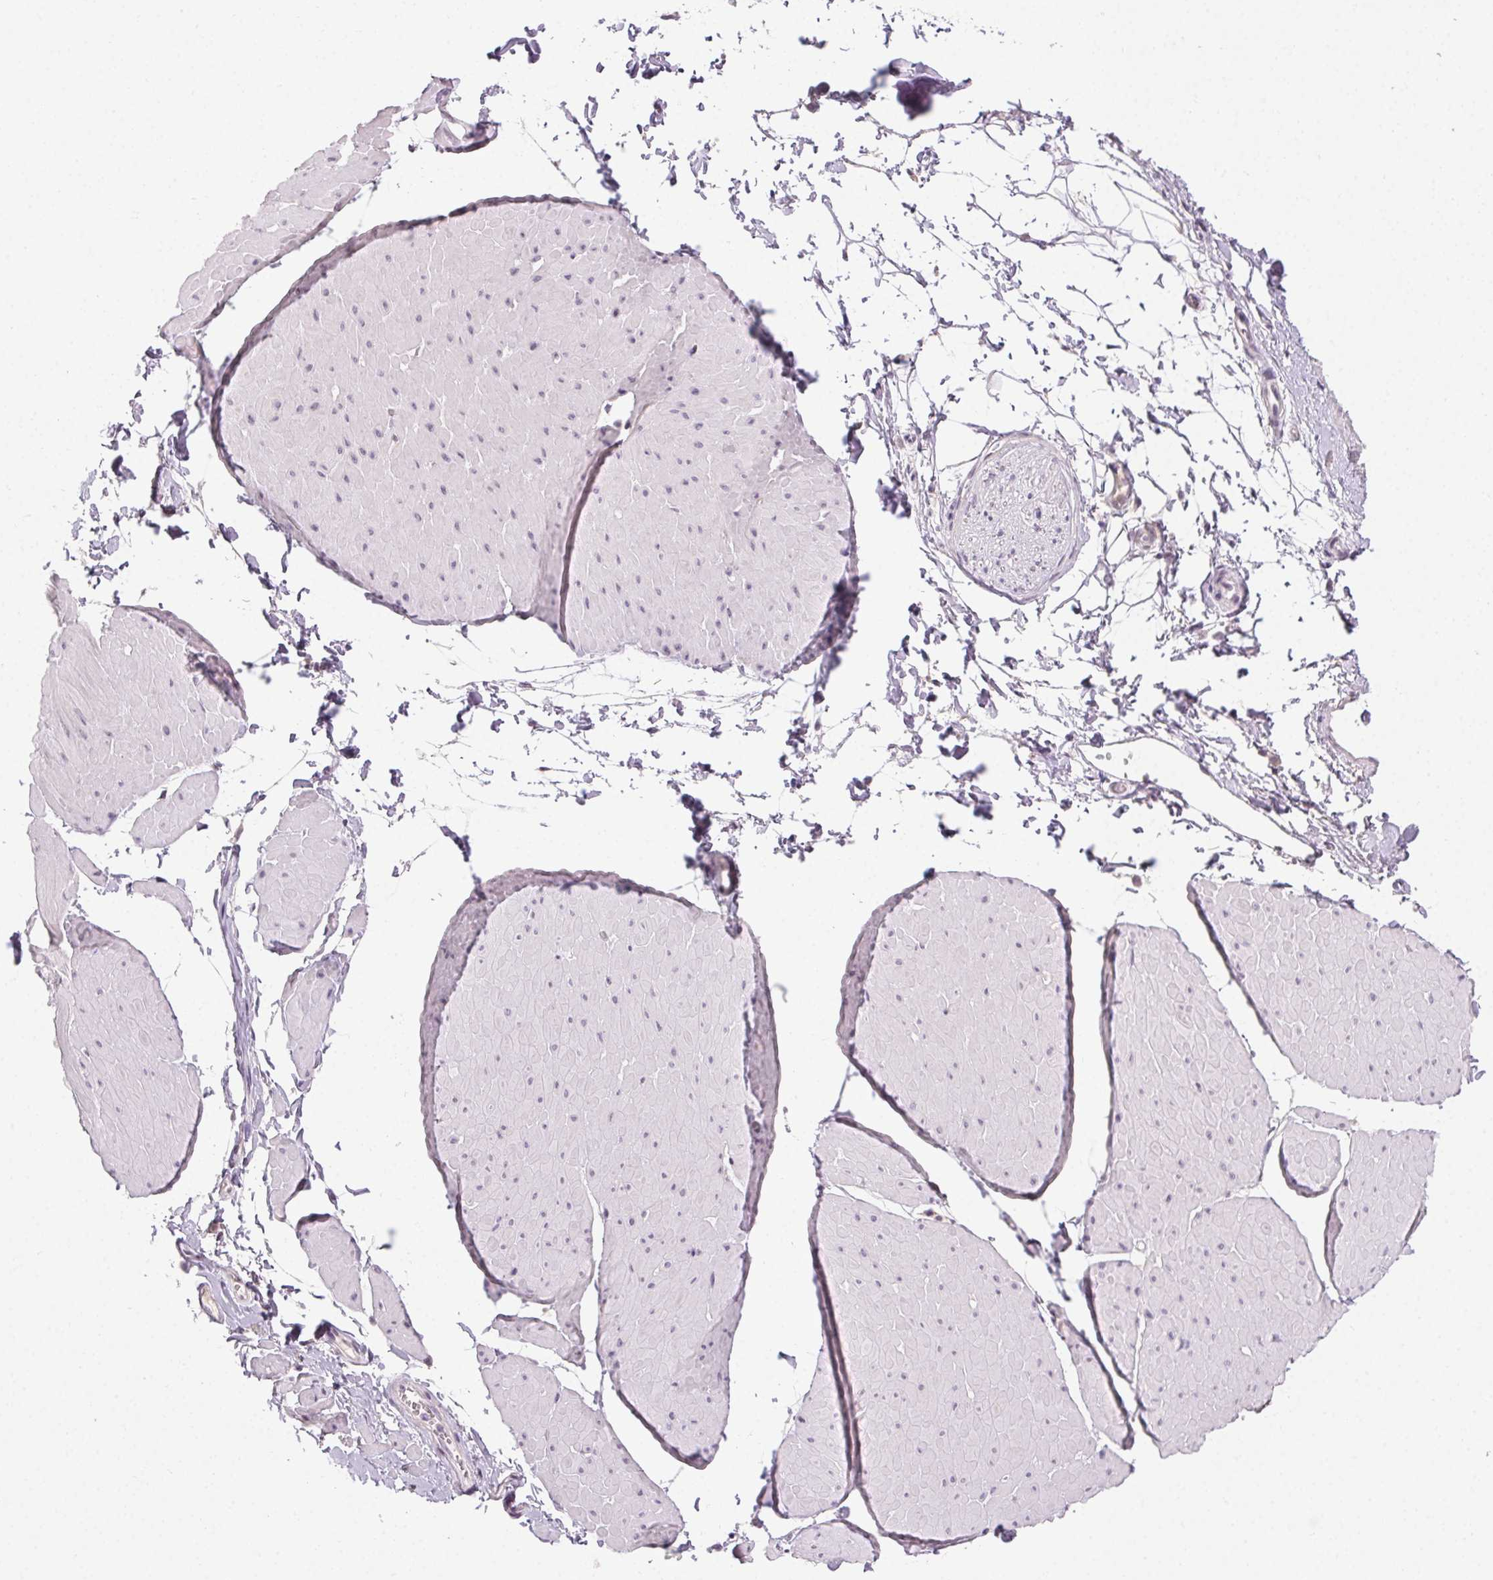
{"staining": {"intensity": "negative", "quantity": "none", "location": "none"}, "tissue": "adipose tissue", "cell_type": "Adipocytes", "image_type": "normal", "snomed": [{"axis": "morphology", "description": "Normal tissue, NOS"}, {"axis": "topography", "description": "Smooth muscle"}, {"axis": "topography", "description": "Peripheral nerve tissue"}], "caption": "Human adipose tissue stained for a protein using immunohistochemistry (IHC) shows no positivity in adipocytes.", "gene": "FAM168A", "patient": {"sex": "male", "age": 58}}